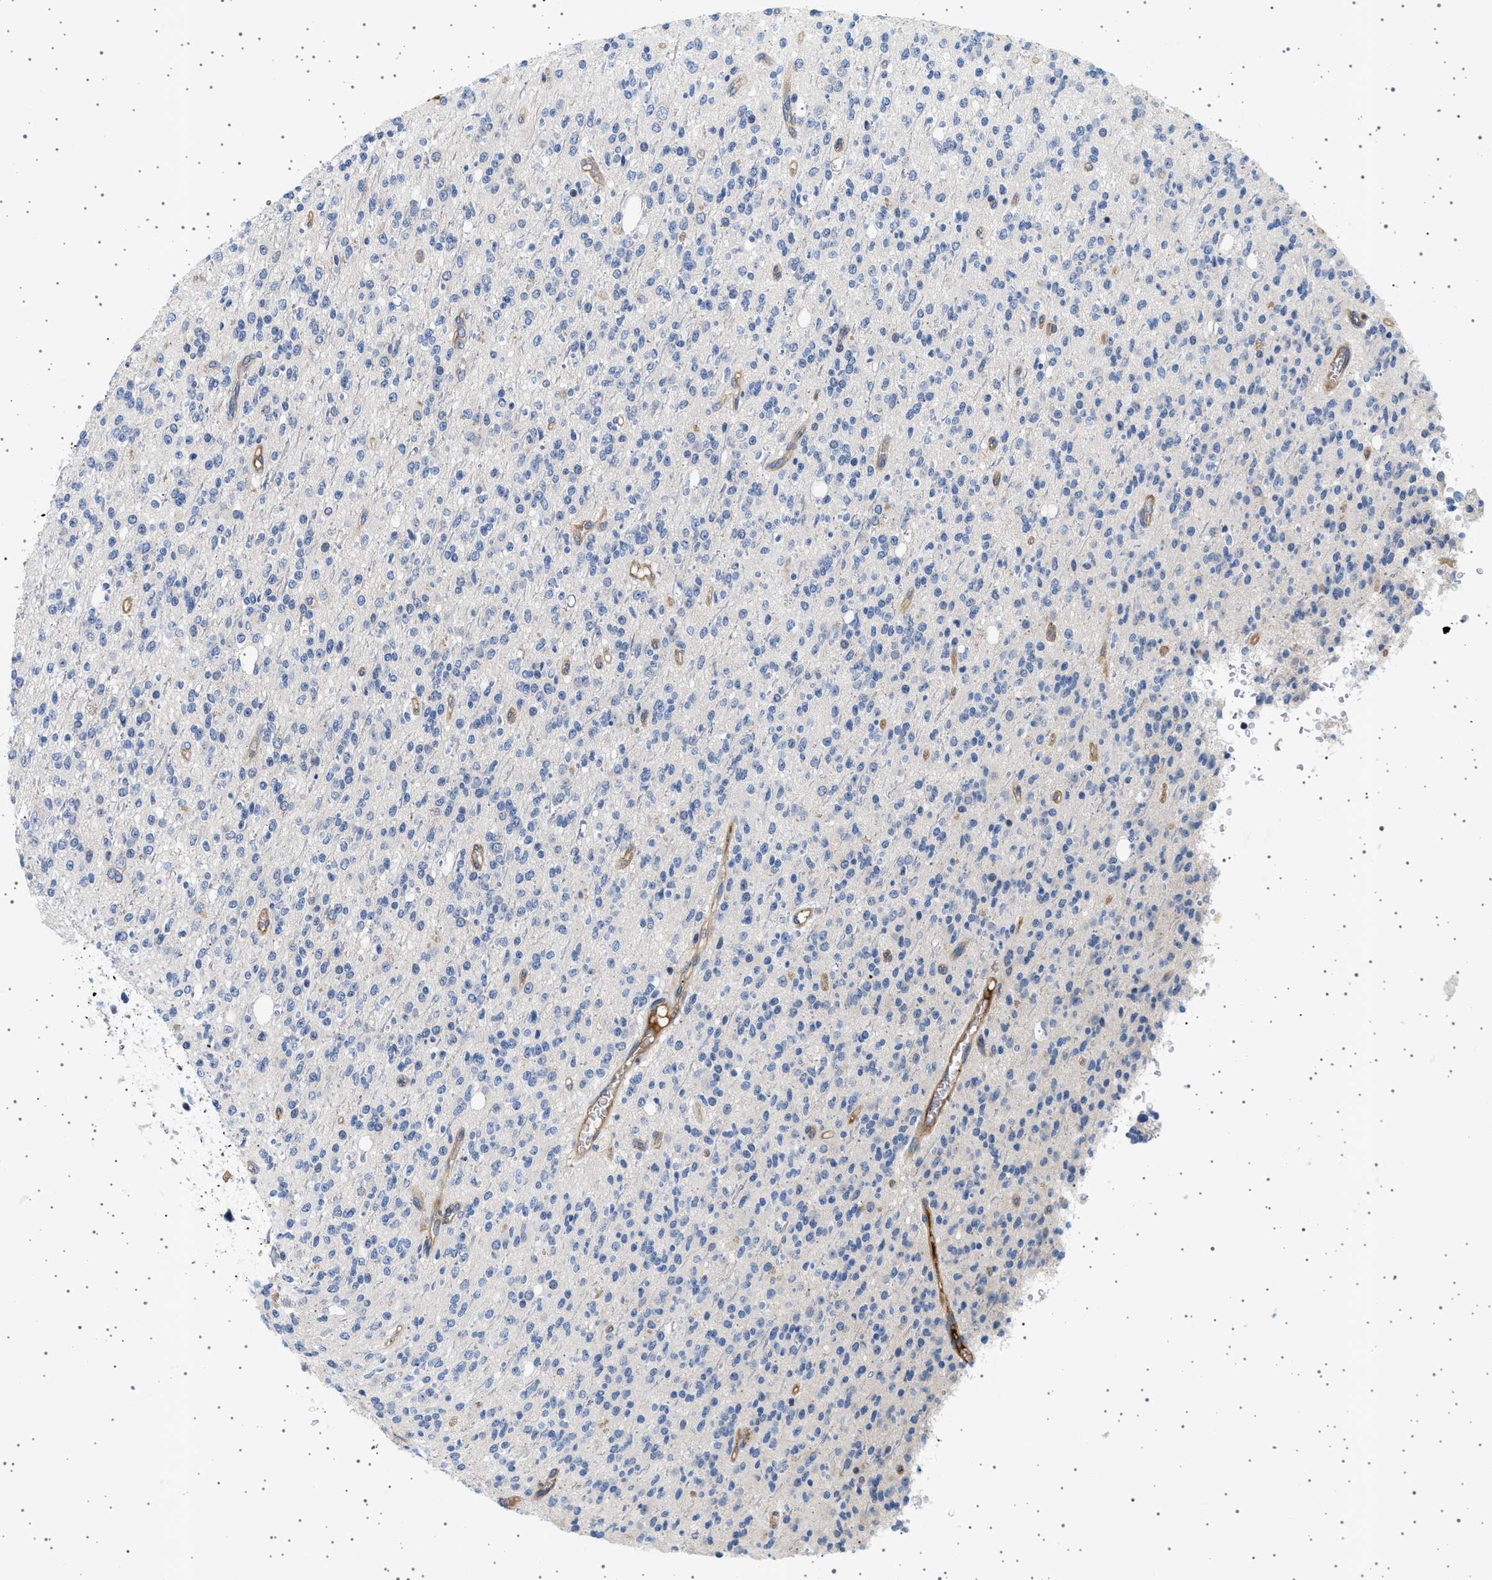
{"staining": {"intensity": "negative", "quantity": "none", "location": "none"}, "tissue": "glioma", "cell_type": "Tumor cells", "image_type": "cancer", "snomed": [{"axis": "morphology", "description": "Glioma, malignant, High grade"}, {"axis": "topography", "description": "Brain"}], "caption": "Tumor cells are negative for protein expression in human glioma.", "gene": "PLPP6", "patient": {"sex": "male", "age": 34}}